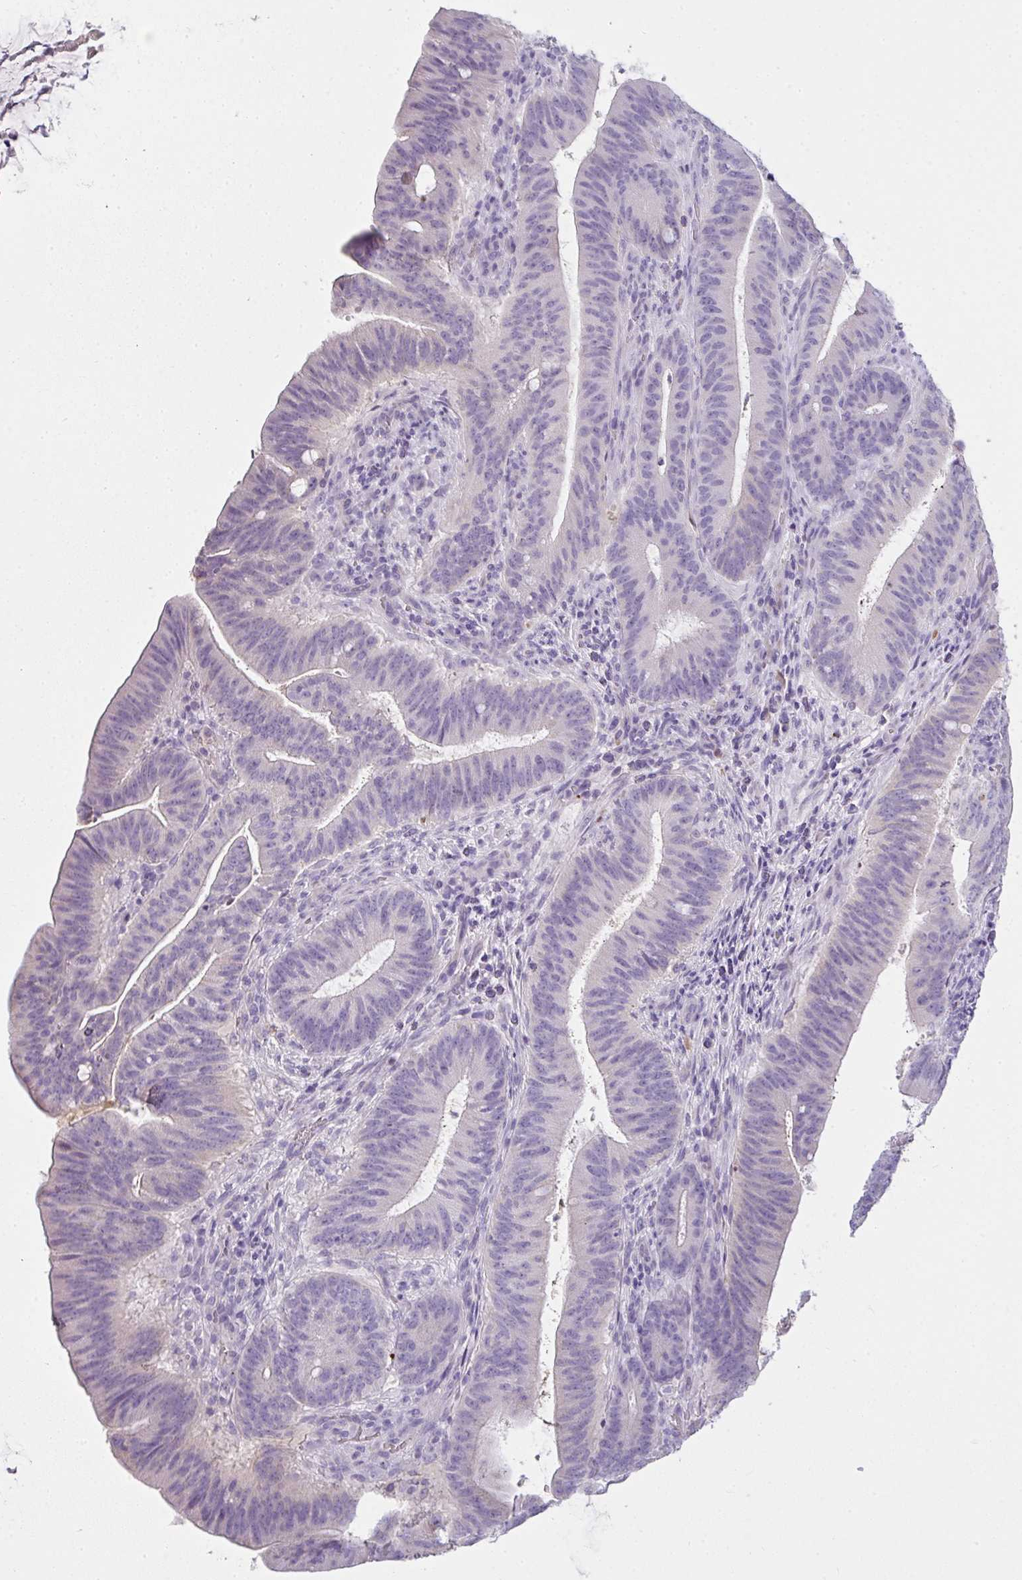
{"staining": {"intensity": "negative", "quantity": "none", "location": "none"}, "tissue": "colorectal cancer", "cell_type": "Tumor cells", "image_type": "cancer", "snomed": [{"axis": "morphology", "description": "Adenocarcinoma, NOS"}, {"axis": "topography", "description": "Colon"}], "caption": "Tumor cells show no significant expression in colorectal adenocarcinoma.", "gene": "COX7B", "patient": {"sex": "female", "age": 43}}